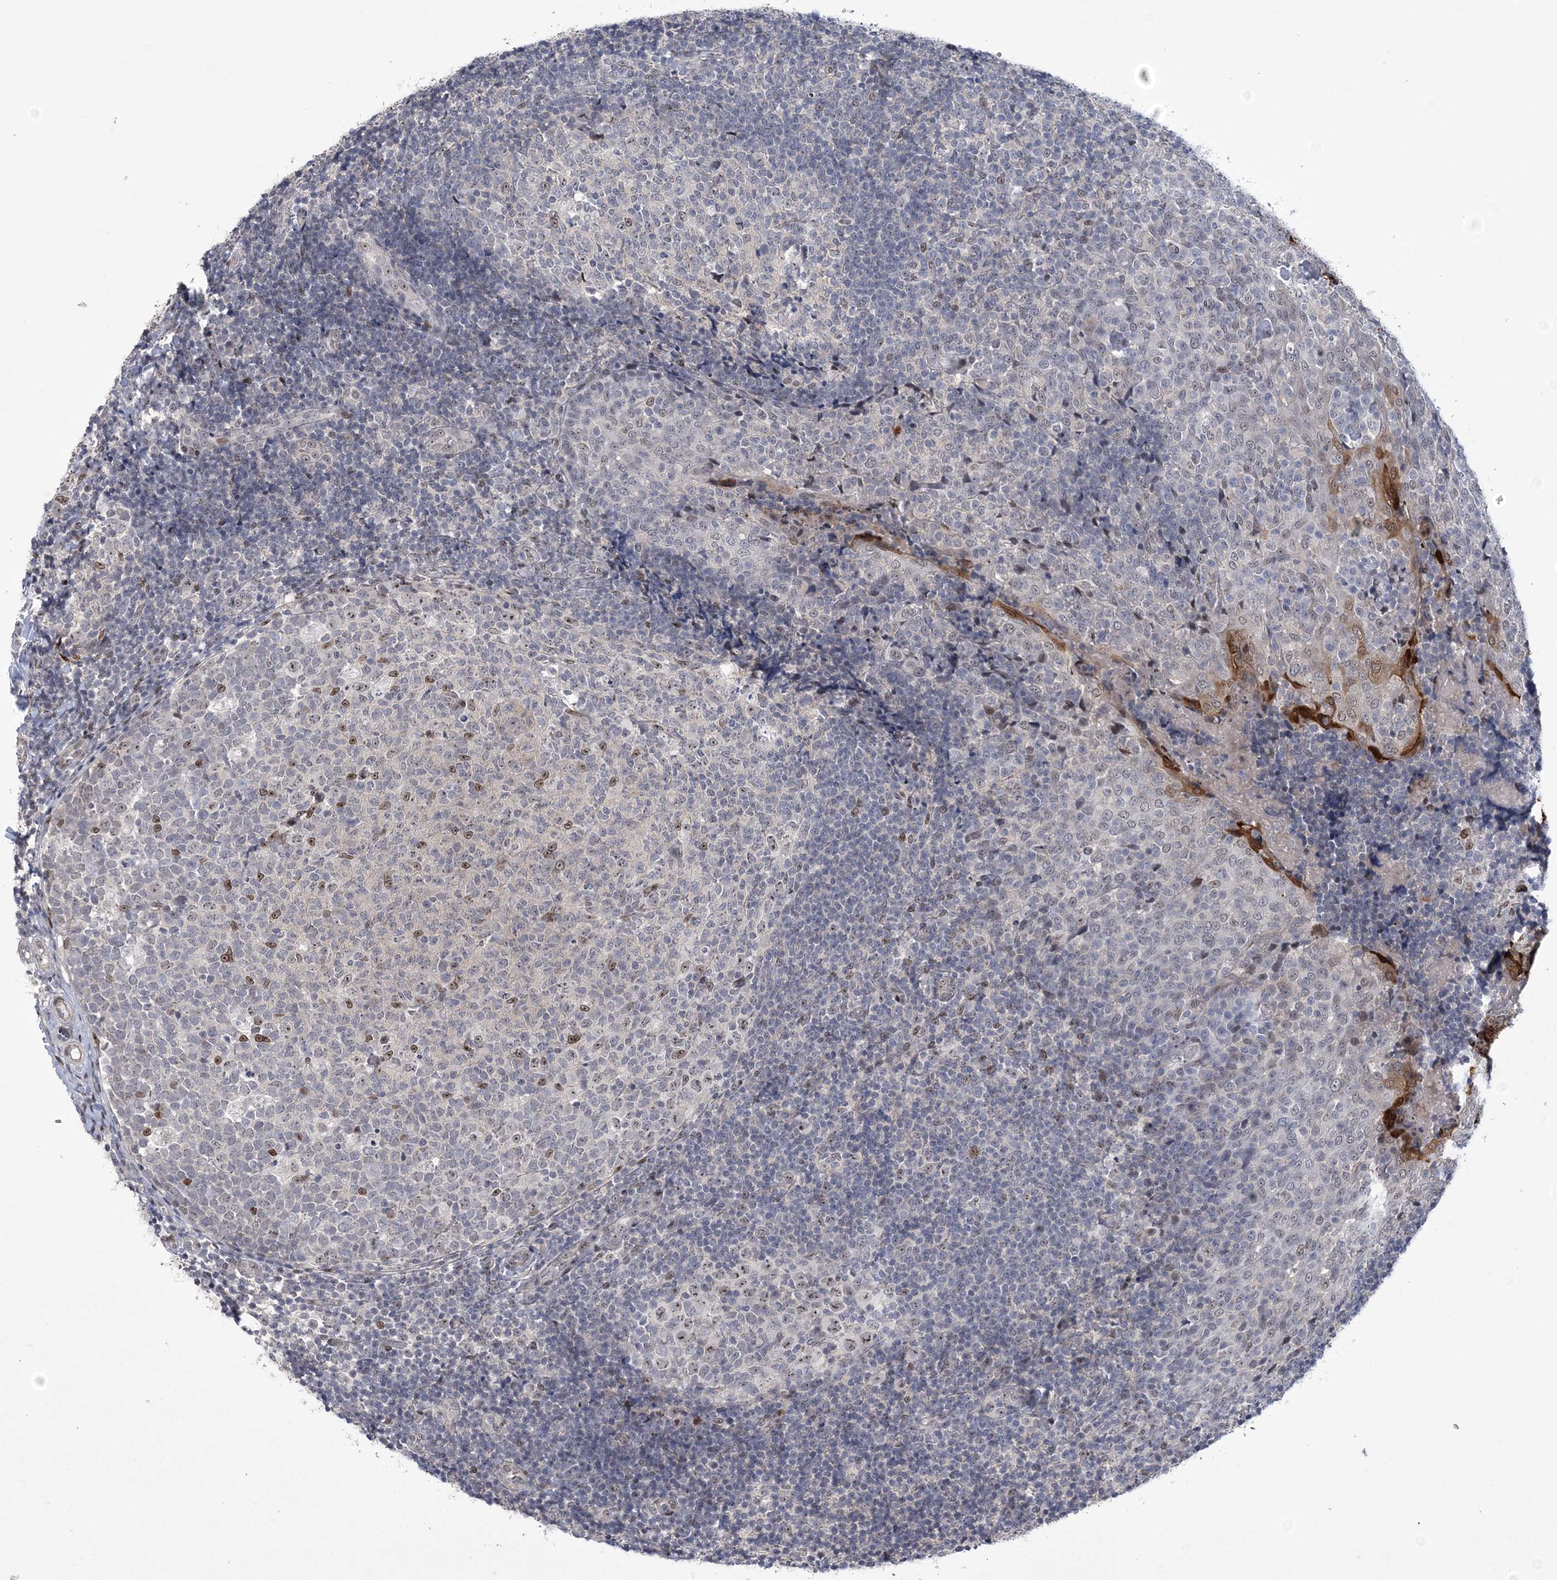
{"staining": {"intensity": "moderate", "quantity": "<25%", "location": "nuclear"}, "tissue": "tonsil", "cell_type": "Germinal center cells", "image_type": "normal", "snomed": [{"axis": "morphology", "description": "Normal tissue, NOS"}, {"axis": "topography", "description": "Tonsil"}], "caption": "Protein expression analysis of benign tonsil exhibits moderate nuclear staining in approximately <25% of germinal center cells.", "gene": "HOMEZ", "patient": {"sex": "female", "age": 19}}